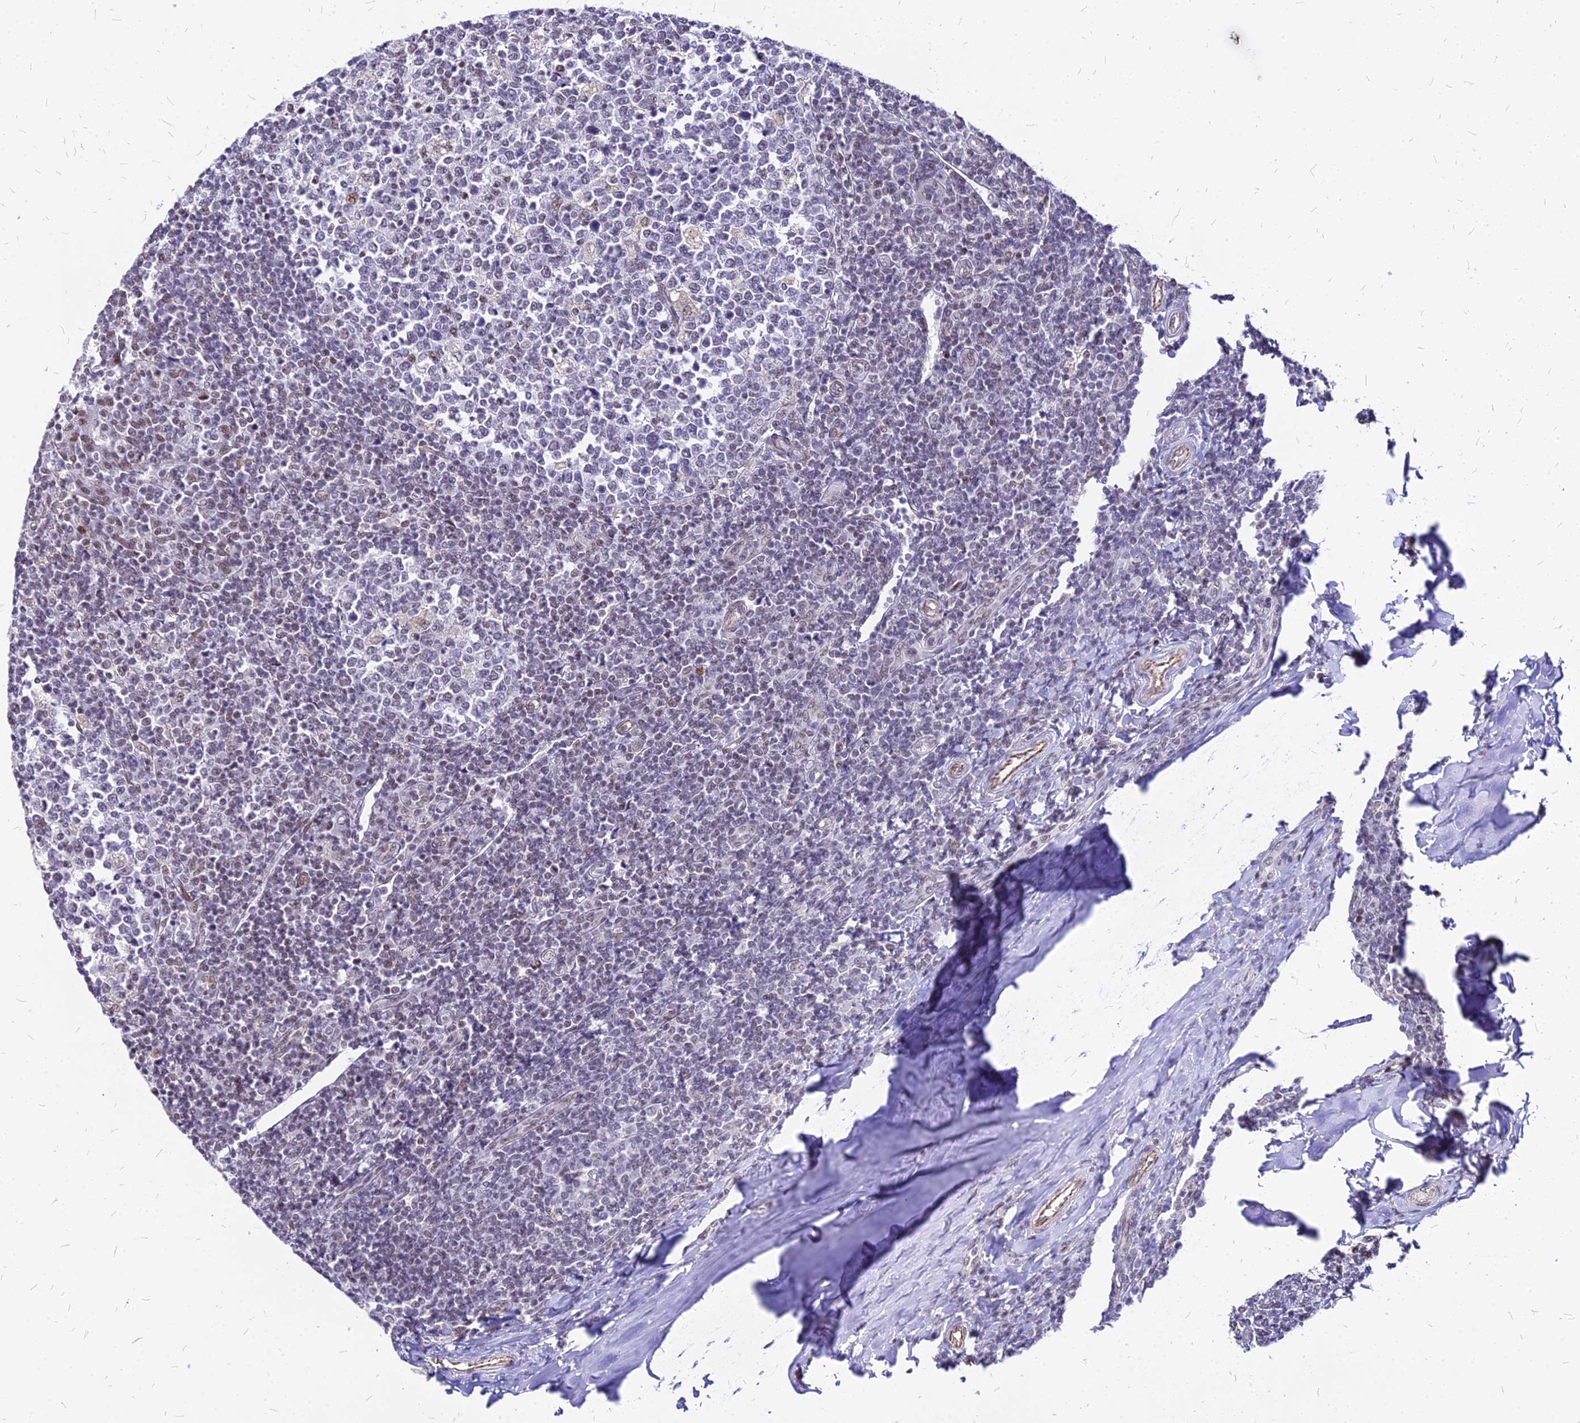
{"staining": {"intensity": "moderate", "quantity": "<25%", "location": "nuclear"}, "tissue": "tonsil", "cell_type": "Germinal center cells", "image_type": "normal", "snomed": [{"axis": "morphology", "description": "Normal tissue, NOS"}, {"axis": "topography", "description": "Tonsil"}], "caption": "Immunohistochemical staining of benign tonsil shows low levels of moderate nuclear expression in about <25% of germinal center cells. (brown staining indicates protein expression, while blue staining denotes nuclei).", "gene": "FDX2", "patient": {"sex": "female", "age": 19}}